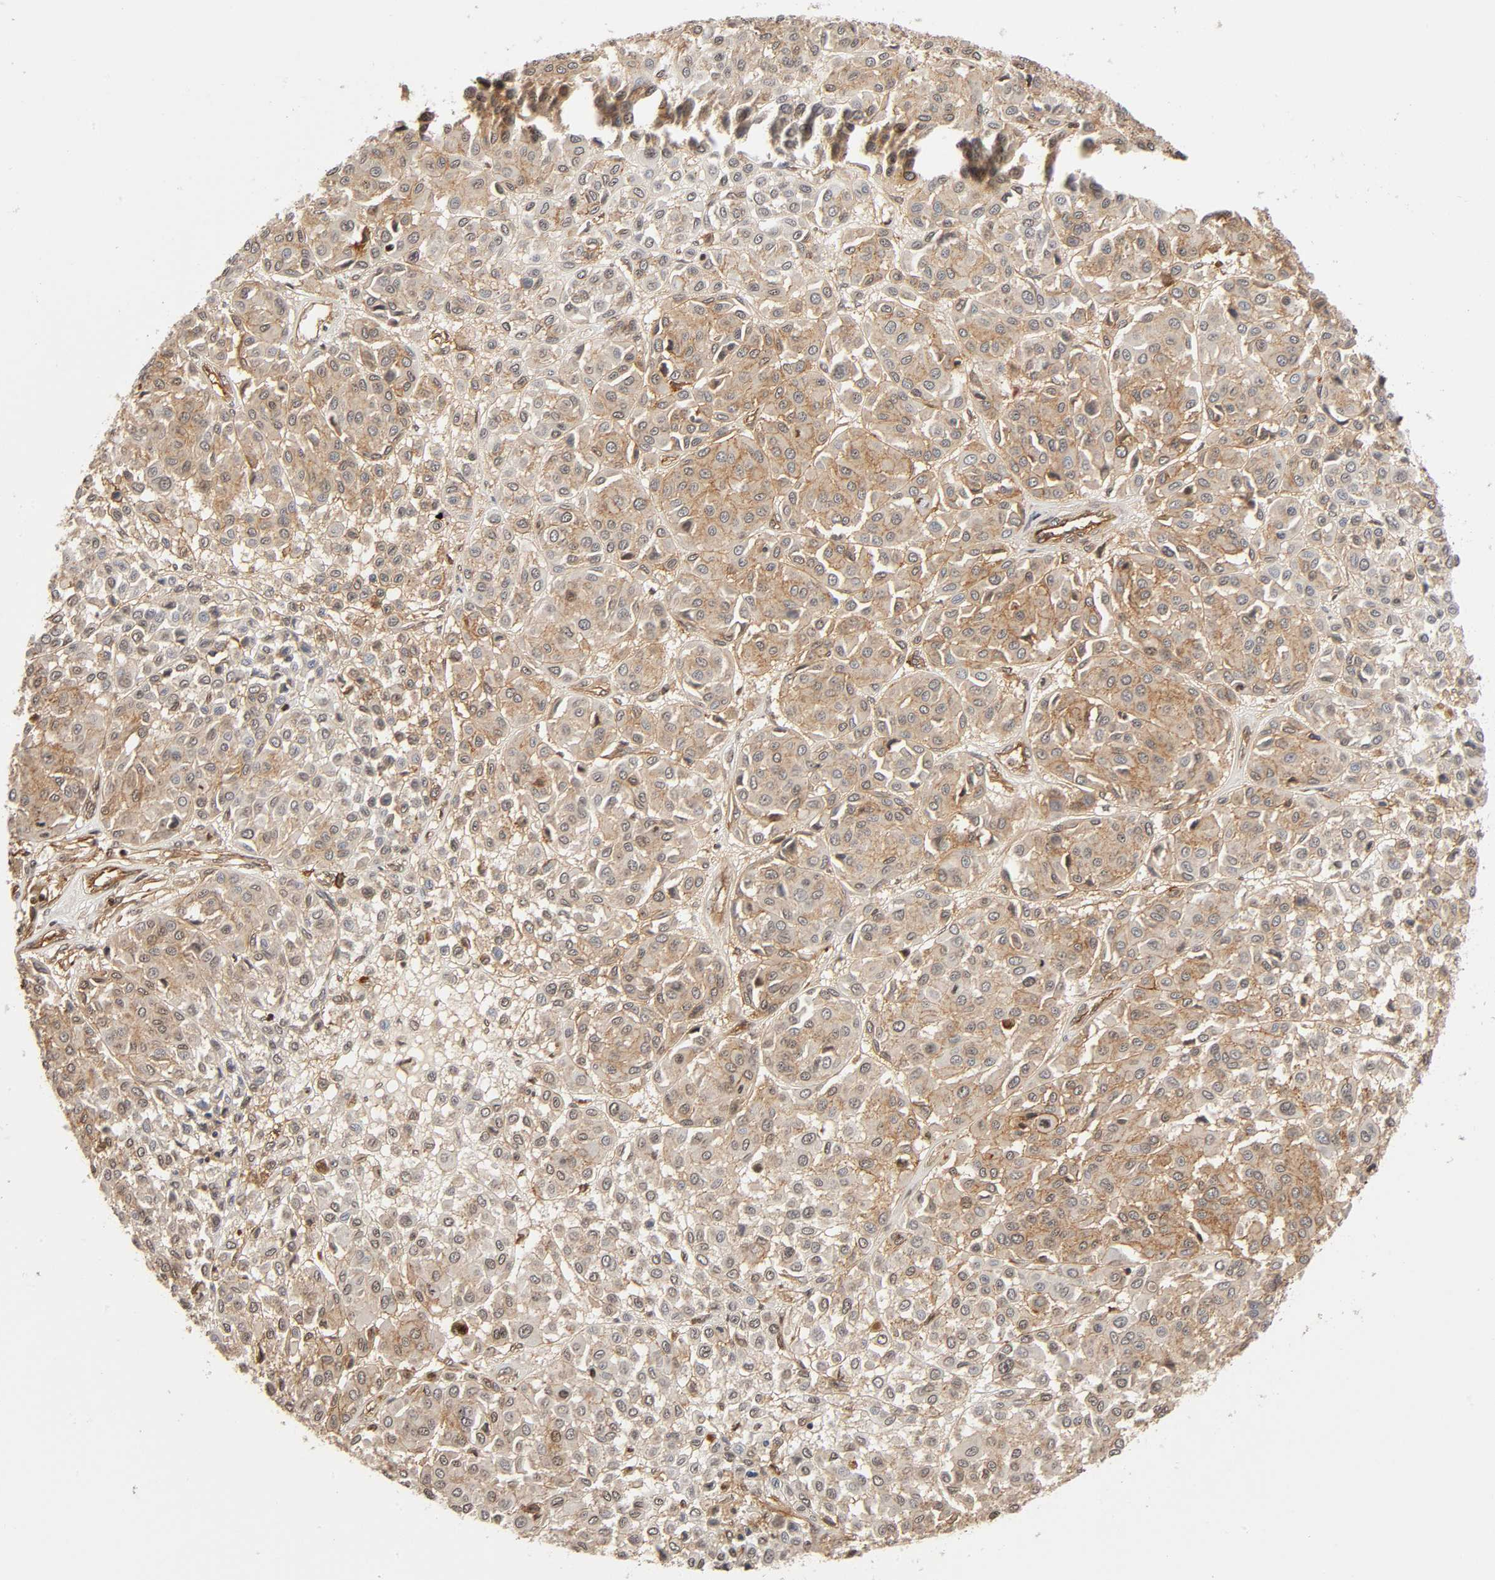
{"staining": {"intensity": "moderate", "quantity": ">75%", "location": "cytoplasmic/membranous"}, "tissue": "melanoma", "cell_type": "Tumor cells", "image_type": "cancer", "snomed": [{"axis": "morphology", "description": "Malignant melanoma, Metastatic site"}, {"axis": "topography", "description": "Soft tissue"}], "caption": "Malignant melanoma (metastatic site) was stained to show a protein in brown. There is medium levels of moderate cytoplasmic/membranous positivity in about >75% of tumor cells. Immunohistochemistry stains the protein of interest in brown and the nuclei are stained blue.", "gene": "ITGAV", "patient": {"sex": "male", "age": 41}}